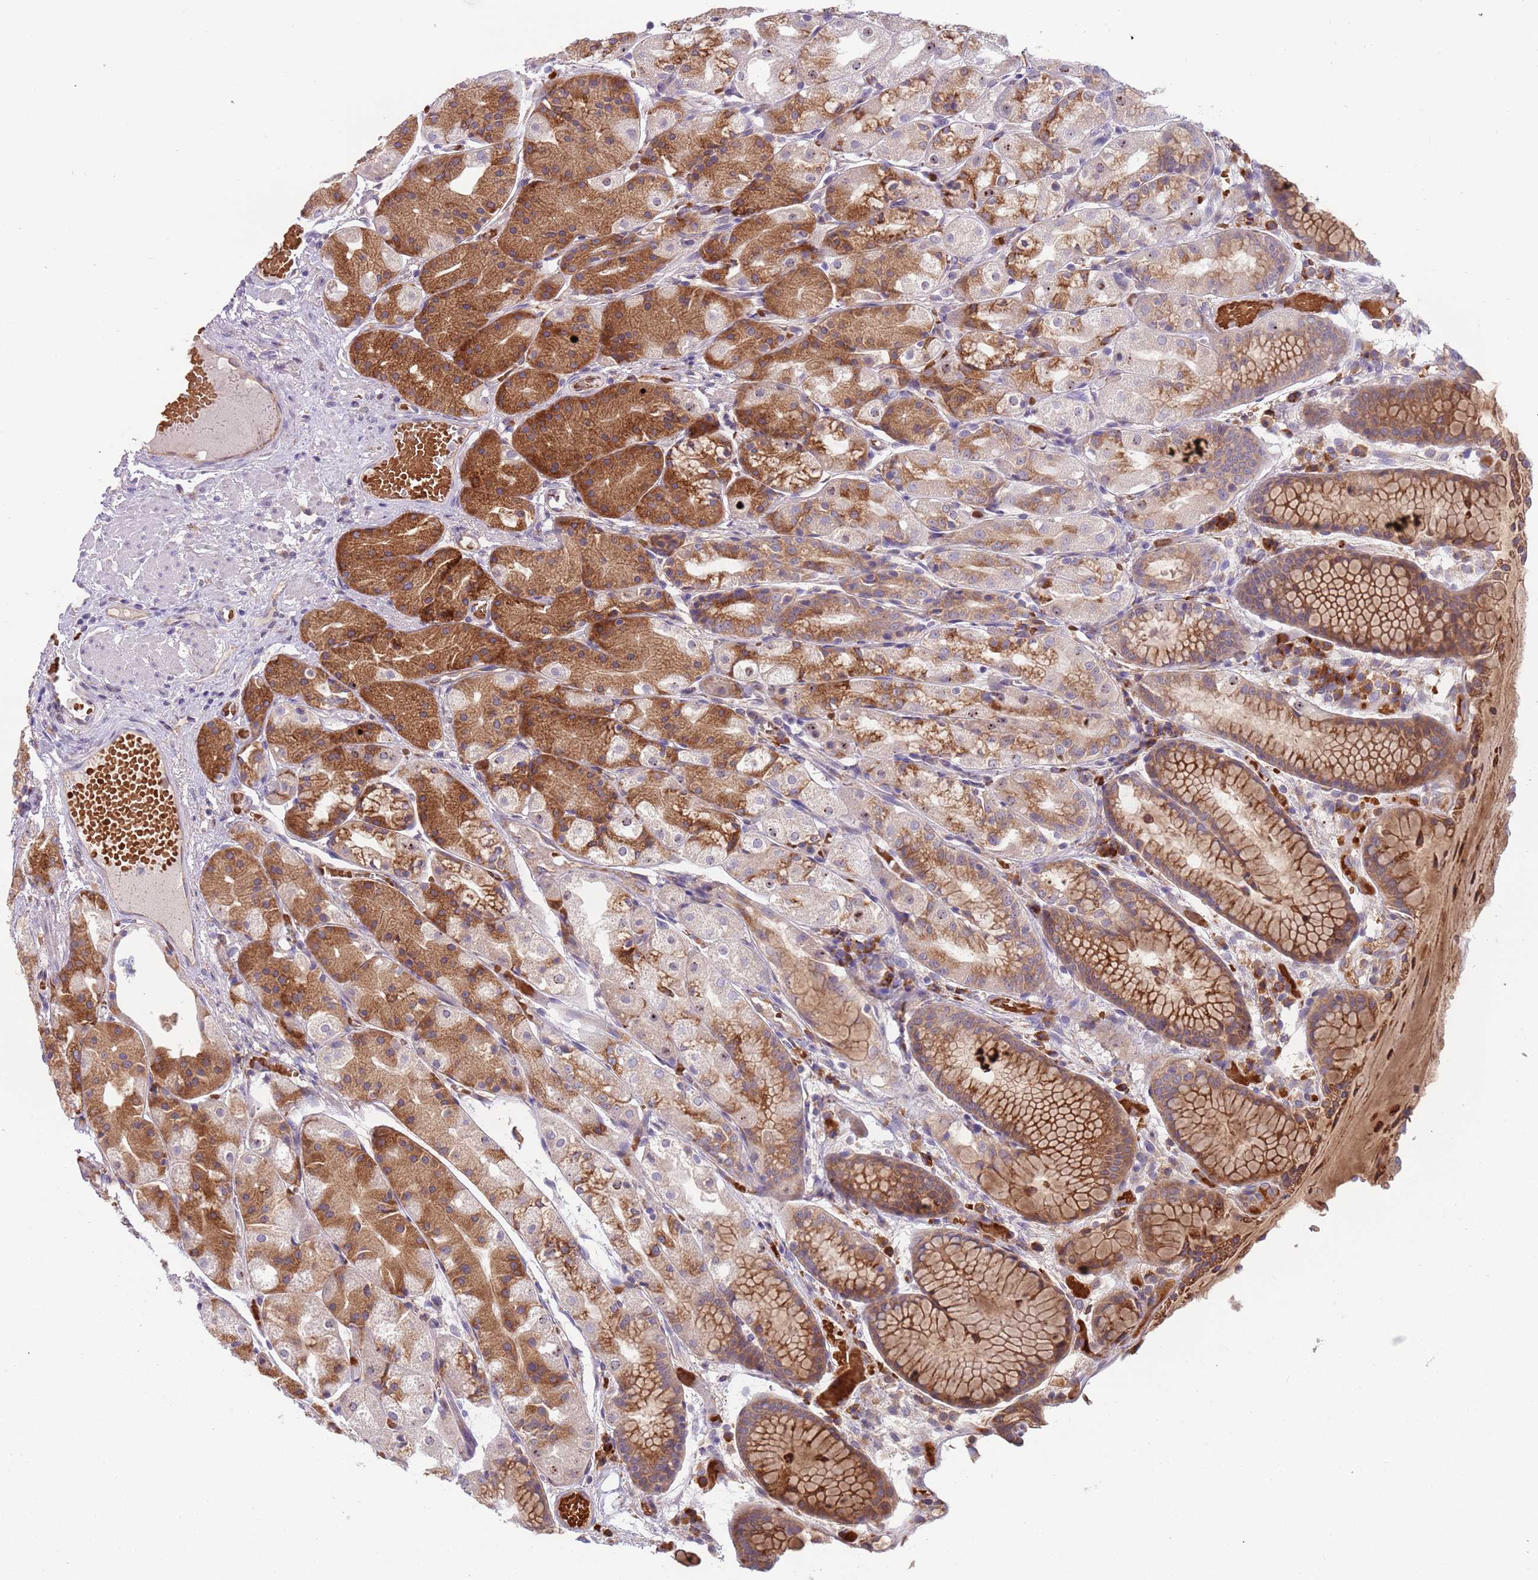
{"staining": {"intensity": "strong", "quantity": "25%-75%", "location": "cytoplasmic/membranous"}, "tissue": "stomach", "cell_type": "Glandular cells", "image_type": "normal", "snomed": [{"axis": "morphology", "description": "Normal tissue, NOS"}, {"axis": "topography", "description": "Stomach, upper"}], "caption": "The micrograph reveals staining of normal stomach, revealing strong cytoplasmic/membranous protein positivity (brown color) within glandular cells.", "gene": "VWCE", "patient": {"sex": "male", "age": 72}}